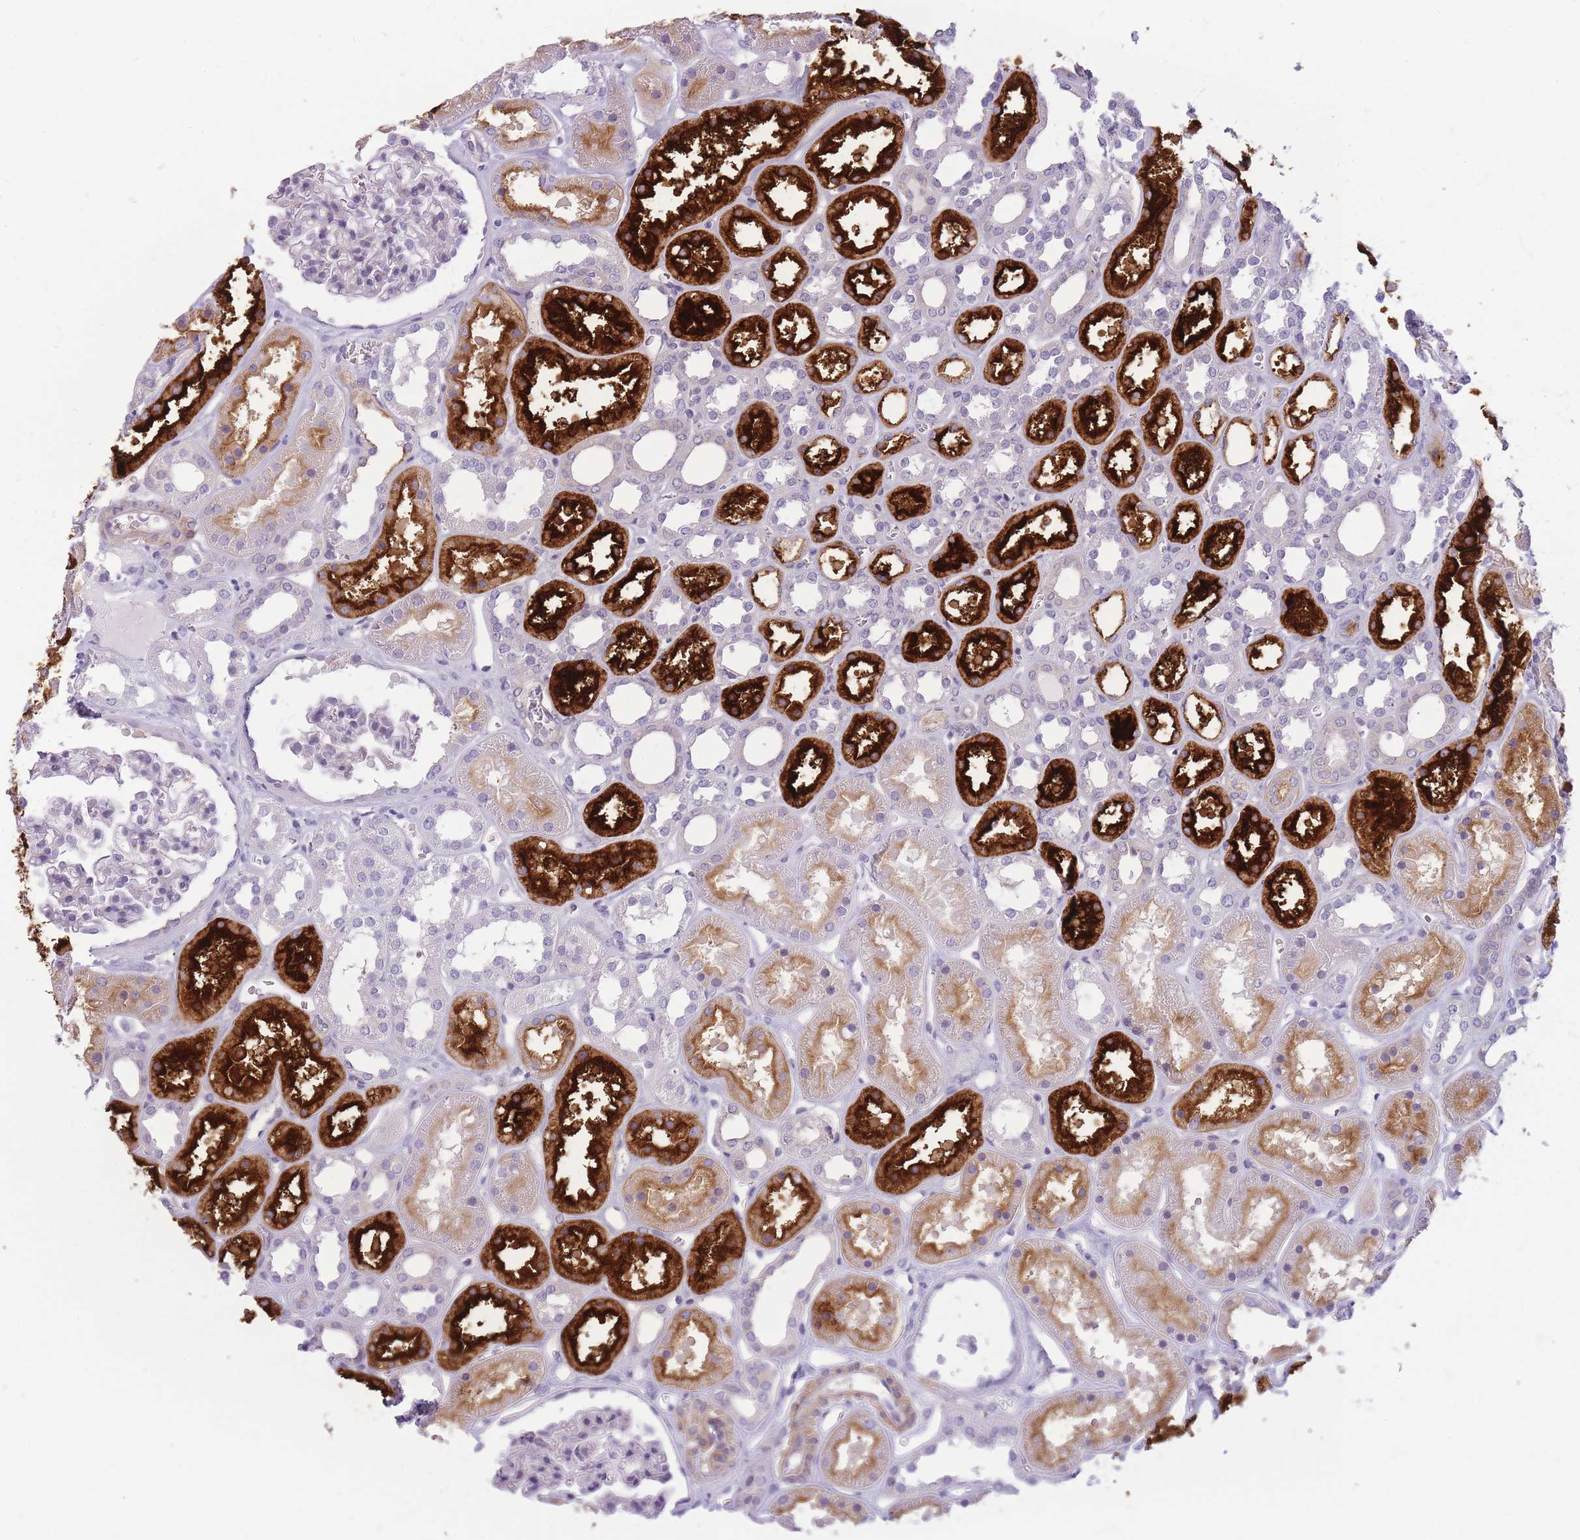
{"staining": {"intensity": "negative", "quantity": "none", "location": "none"}, "tissue": "kidney", "cell_type": "Cells in glomeruli", "image_type": "normal", "snomed": [{"axis": "morphology", "description": "Normal tissue, NOS"}, {"axis": "topography", "description": "Kidney"}], "caption": "A micrograph of human kidney is negative for staining in cells in glomeruli. (IHC, brightfield microscopy, high magnification).", "gene": "GGT1", "patient": {"sex": "female", "age": 41}}